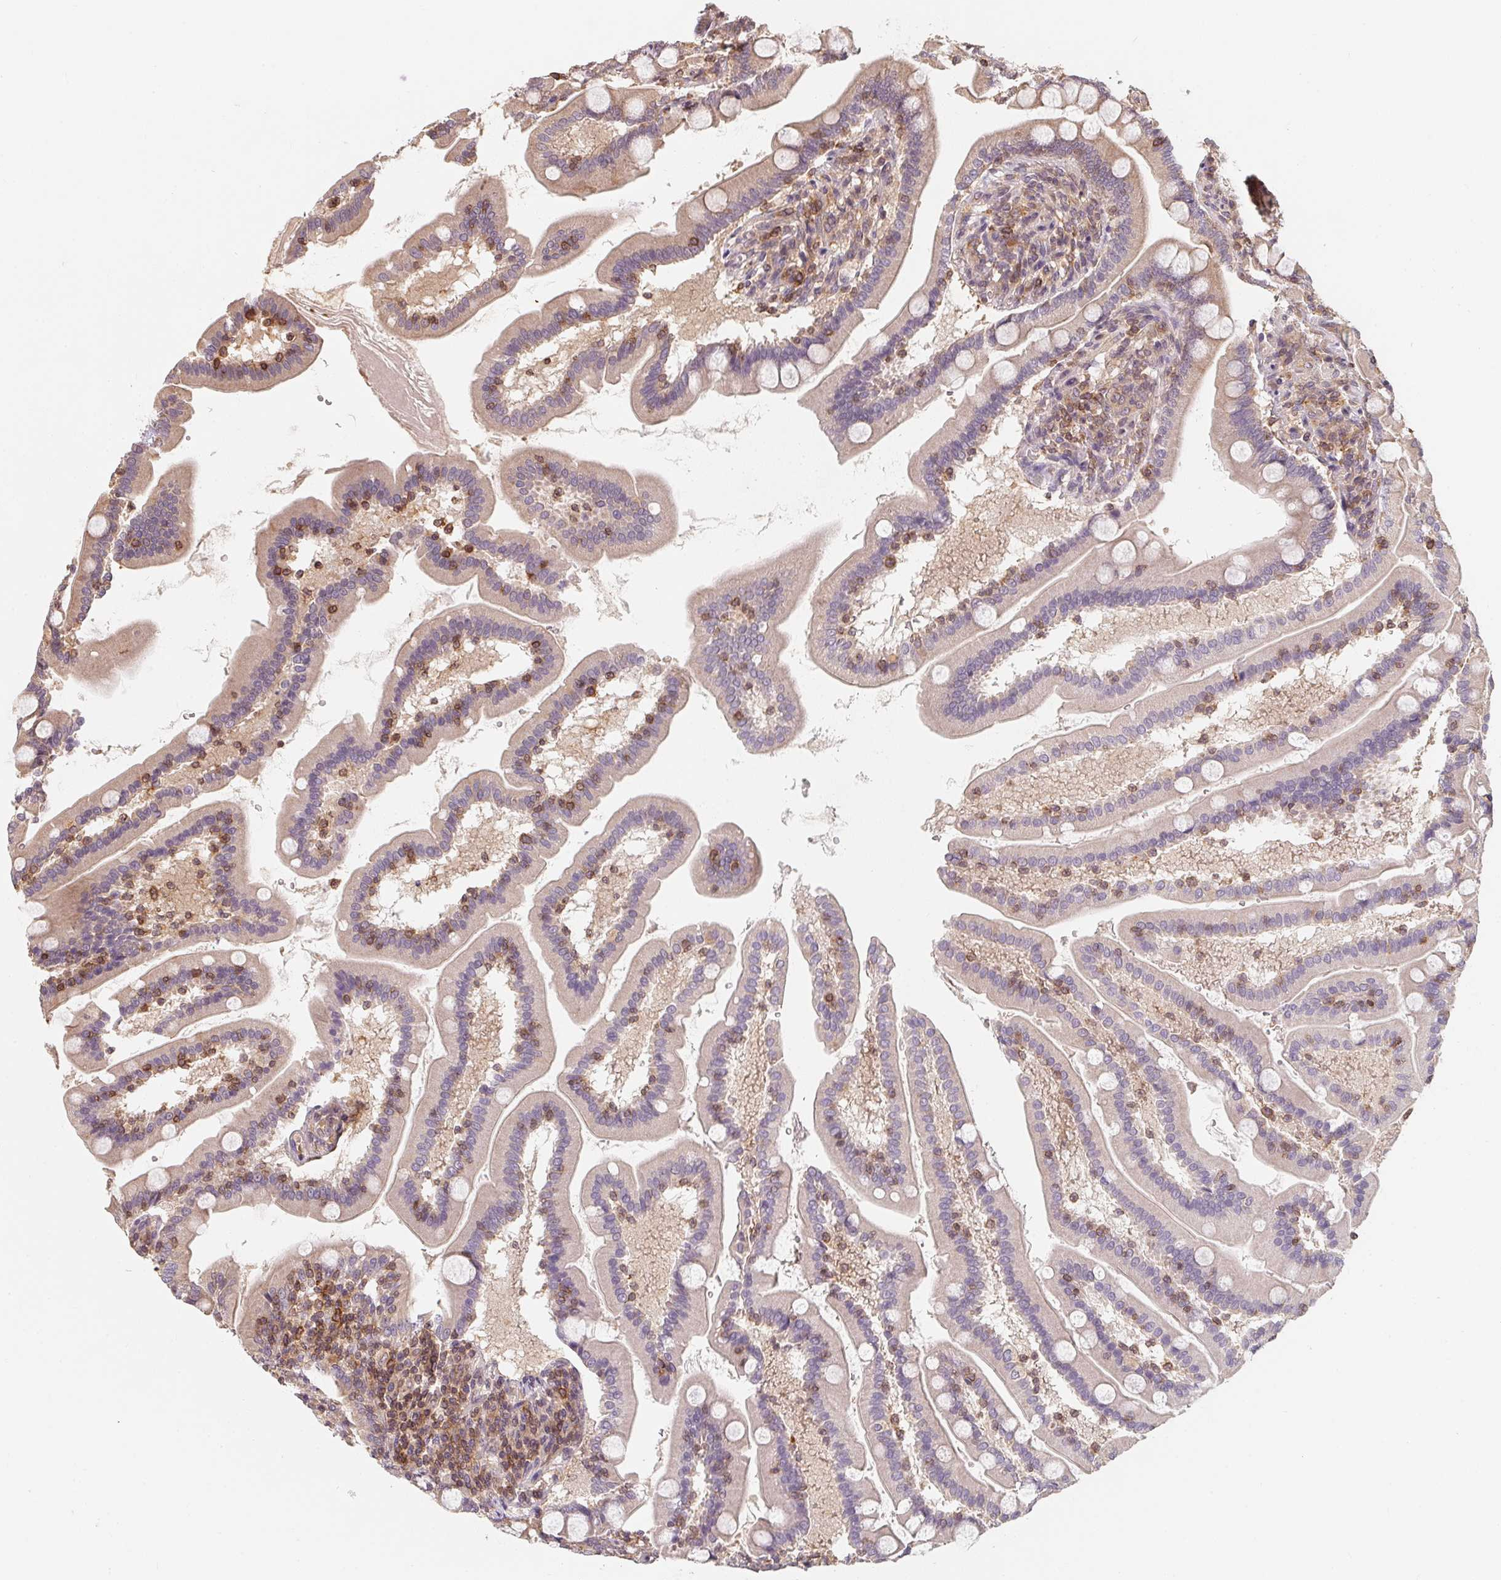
{"staining": {"intensity": "negative", "quantity": "none", "location": "none"}, "tissue": "duodenum", "cell_type": "Glandular cells", "image_type": "normal", "snomed": [{"axis": "morphology", "description": "Normal tissue, NOS"}, {"axis": "topography", "description": "Duodenum"}], "caption": "Immunohistochemistry (IHC) image of benign duodenum stained for a protein (brown), which demonstrates no expression in glandular cells. The staining was performed using DAB (3,3'-diaminobenzidine) to visualize the protein expression in brown, while the nuclei were stained in blue with hematoxylin (Magnification: 20x).", "gene": "ANKRD13A", "patient": {"sex": "female", "age": 67}}